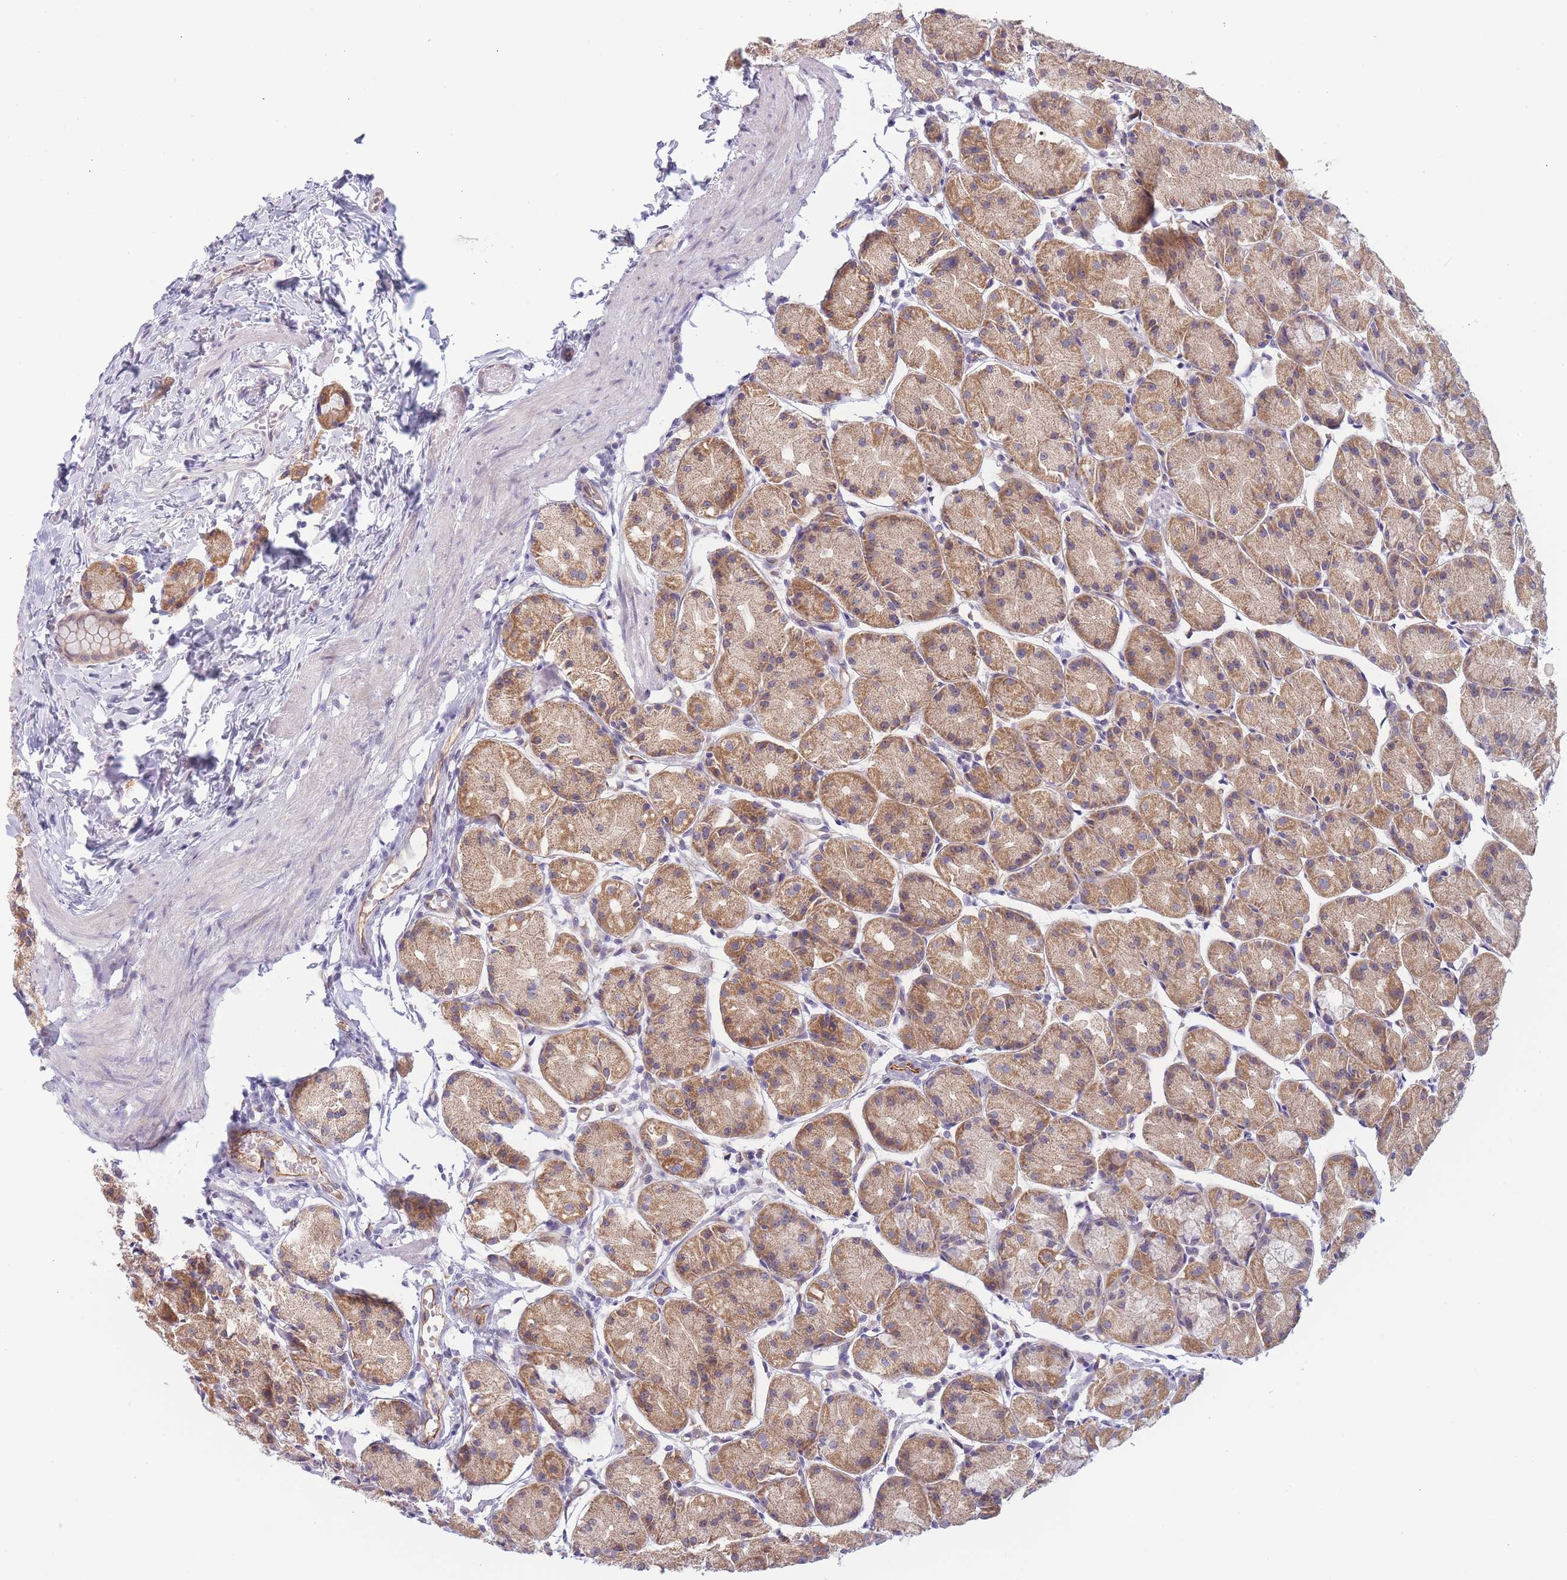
{"staining": {"intensity": "moderate", "quantity": ">75%", "location": "cytoplasmic/membranous"}, "tissue": "stomach", "cell_type": "Glandular cells", "image_type": "normal", "snomed": [{"axis": "morphology", "description": "Normal tissue, NOS"}, {"axis": "topography", "description": "Stomach, upper"}], "caption": "The histopathology image shows immunohistochemical staining of unremarkable stomach. There is moderate cytoplasmic/membranous positivity is seen in about >75% of glandular cells. (brown staining indicates protein expression, while blue staining denotes nuclei).", "gene": "FAM227B", "patient": {"sex": "male", "age": 47}}